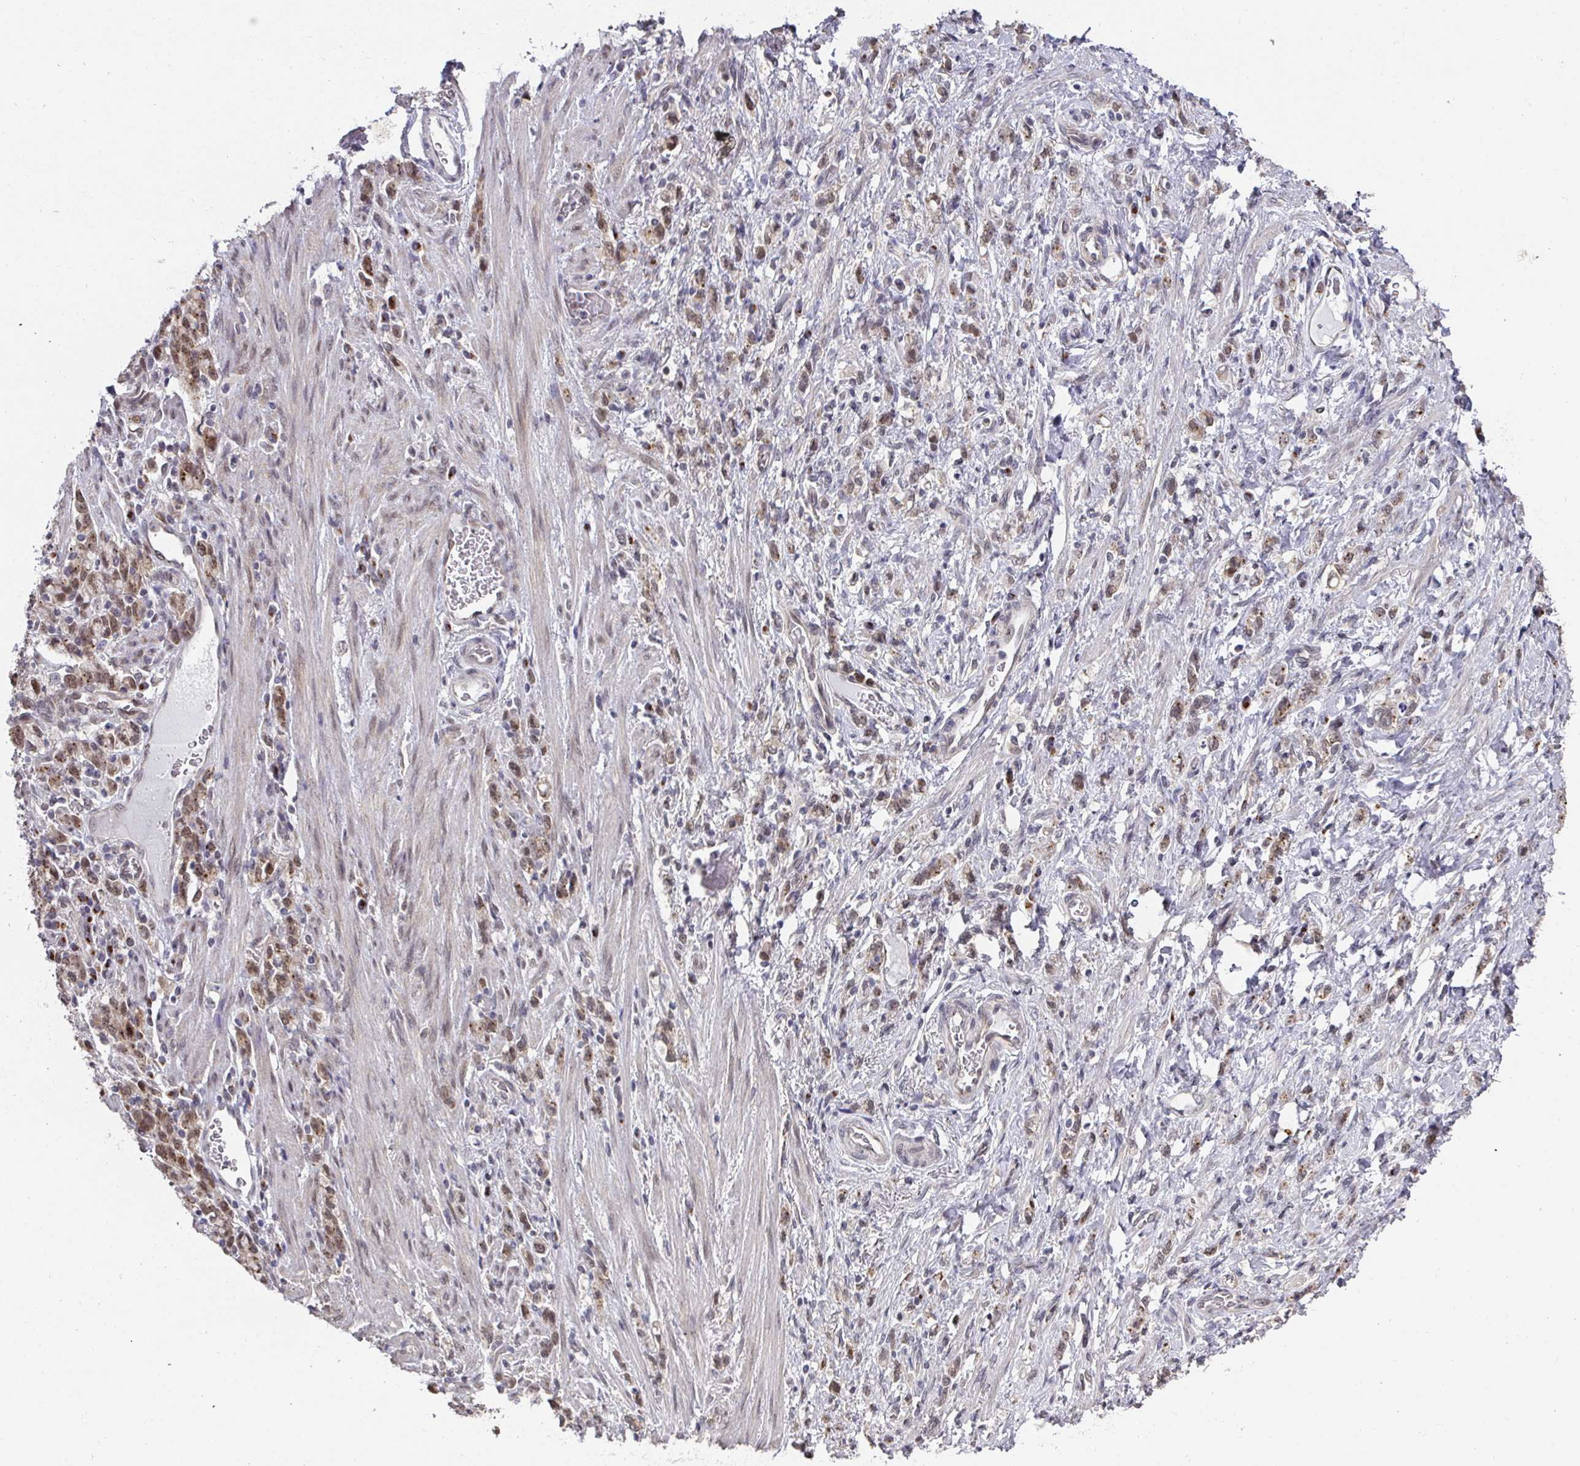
{"staining": {"intensity": "weak", "quantity": "25%-75%", "location": "cytoplasmic/membranous,nuclear"}, "tissue": "stomach cancer", "cell_type": "Tumor cells", "image_type": "cancer", "snomed": [{"axis": "morphology", "description": "Adenocarcinoma, NOS"}, {"axis": "topography", "description": "Stomach"}], "caption": "Brown immunohistochemical staining in stomach cancer (adenocarcinoma) demonstrates weak cytoplasmic/membranous and nuclear staining in about 25%-75% of tumor cells.", "gene": "C18orf25", "patient": {"sex": "male", "age": 77}}